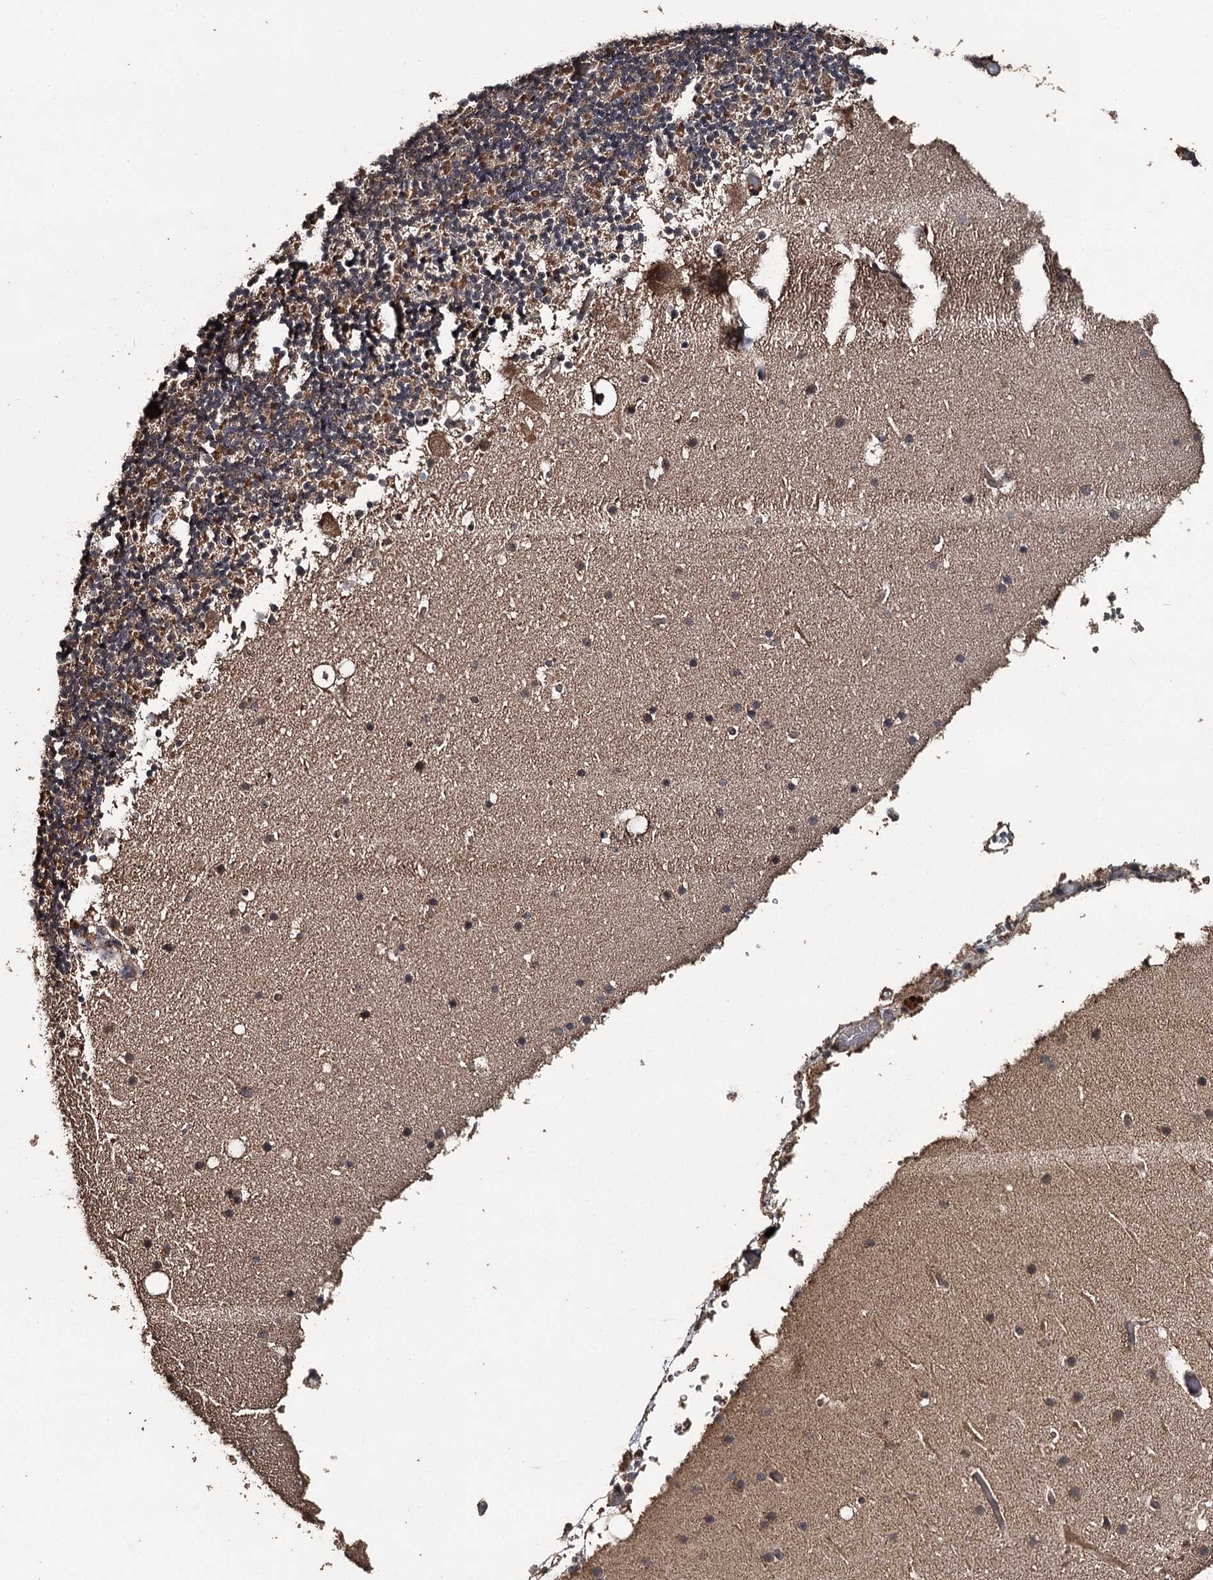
{"staining": {"intensity": "moderate", "quantity": "25%-75%", "location": "cytoplasmic/membranous"}, "tissue": "cerebellum", "cell_type": "Cells in granular layer", "image_type": "normal", "snomed": [{"axis": "morphology", "description": "Normal tissue, NOS"}, {"axis": "topography", "description": "Cerebellum"}], "caption": "Immunohistochemical staining of normal cerebellum displays medium levels of moderate cytoplasmic/membranous staining in approximately 25%-75% of cells in granular layer.", "gene": "WIPI1", "patient": {"sex": "male", "age": 57}}